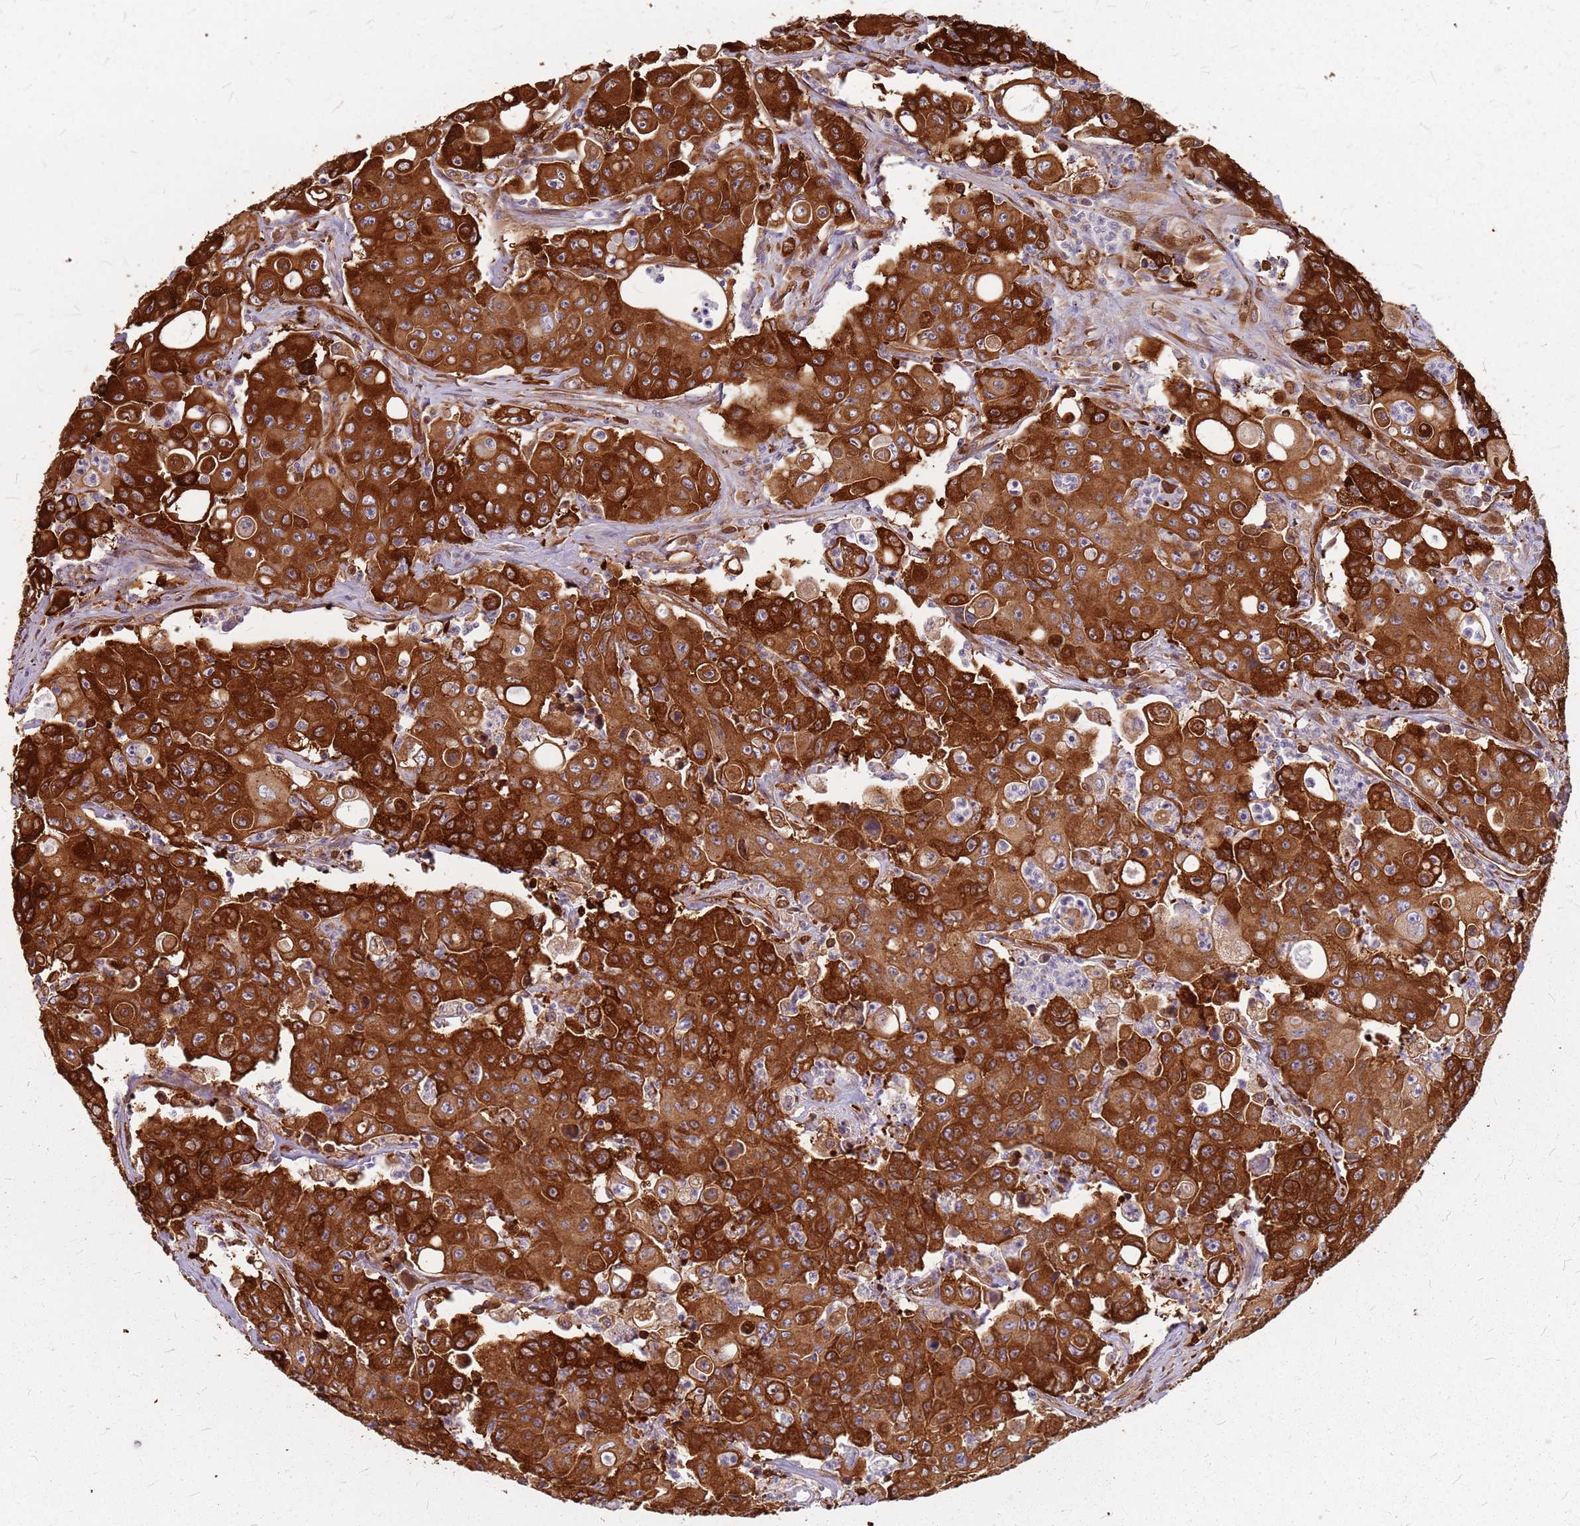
{"staining": {"intensity": "strong", "quantity": ">75%", "location": "cytoplasmic/membranous"}, "tissue": "colorectal cancer", "cell_type": "Tumor cells", "image_type": "cancer", "snomed": [{"axis": "morphology", "description": "Adenocarcinoma, NOS"}, {"axis": "topography", "description": "Colon"}], "caption": "Protein staining by IHC reveals strong cytoplasmic/membranous staining in about >75% of tumor cells in colorectal adenocarcinoma.", "gene": "HDX", "patient": {"sex": "male", "age": 51}}